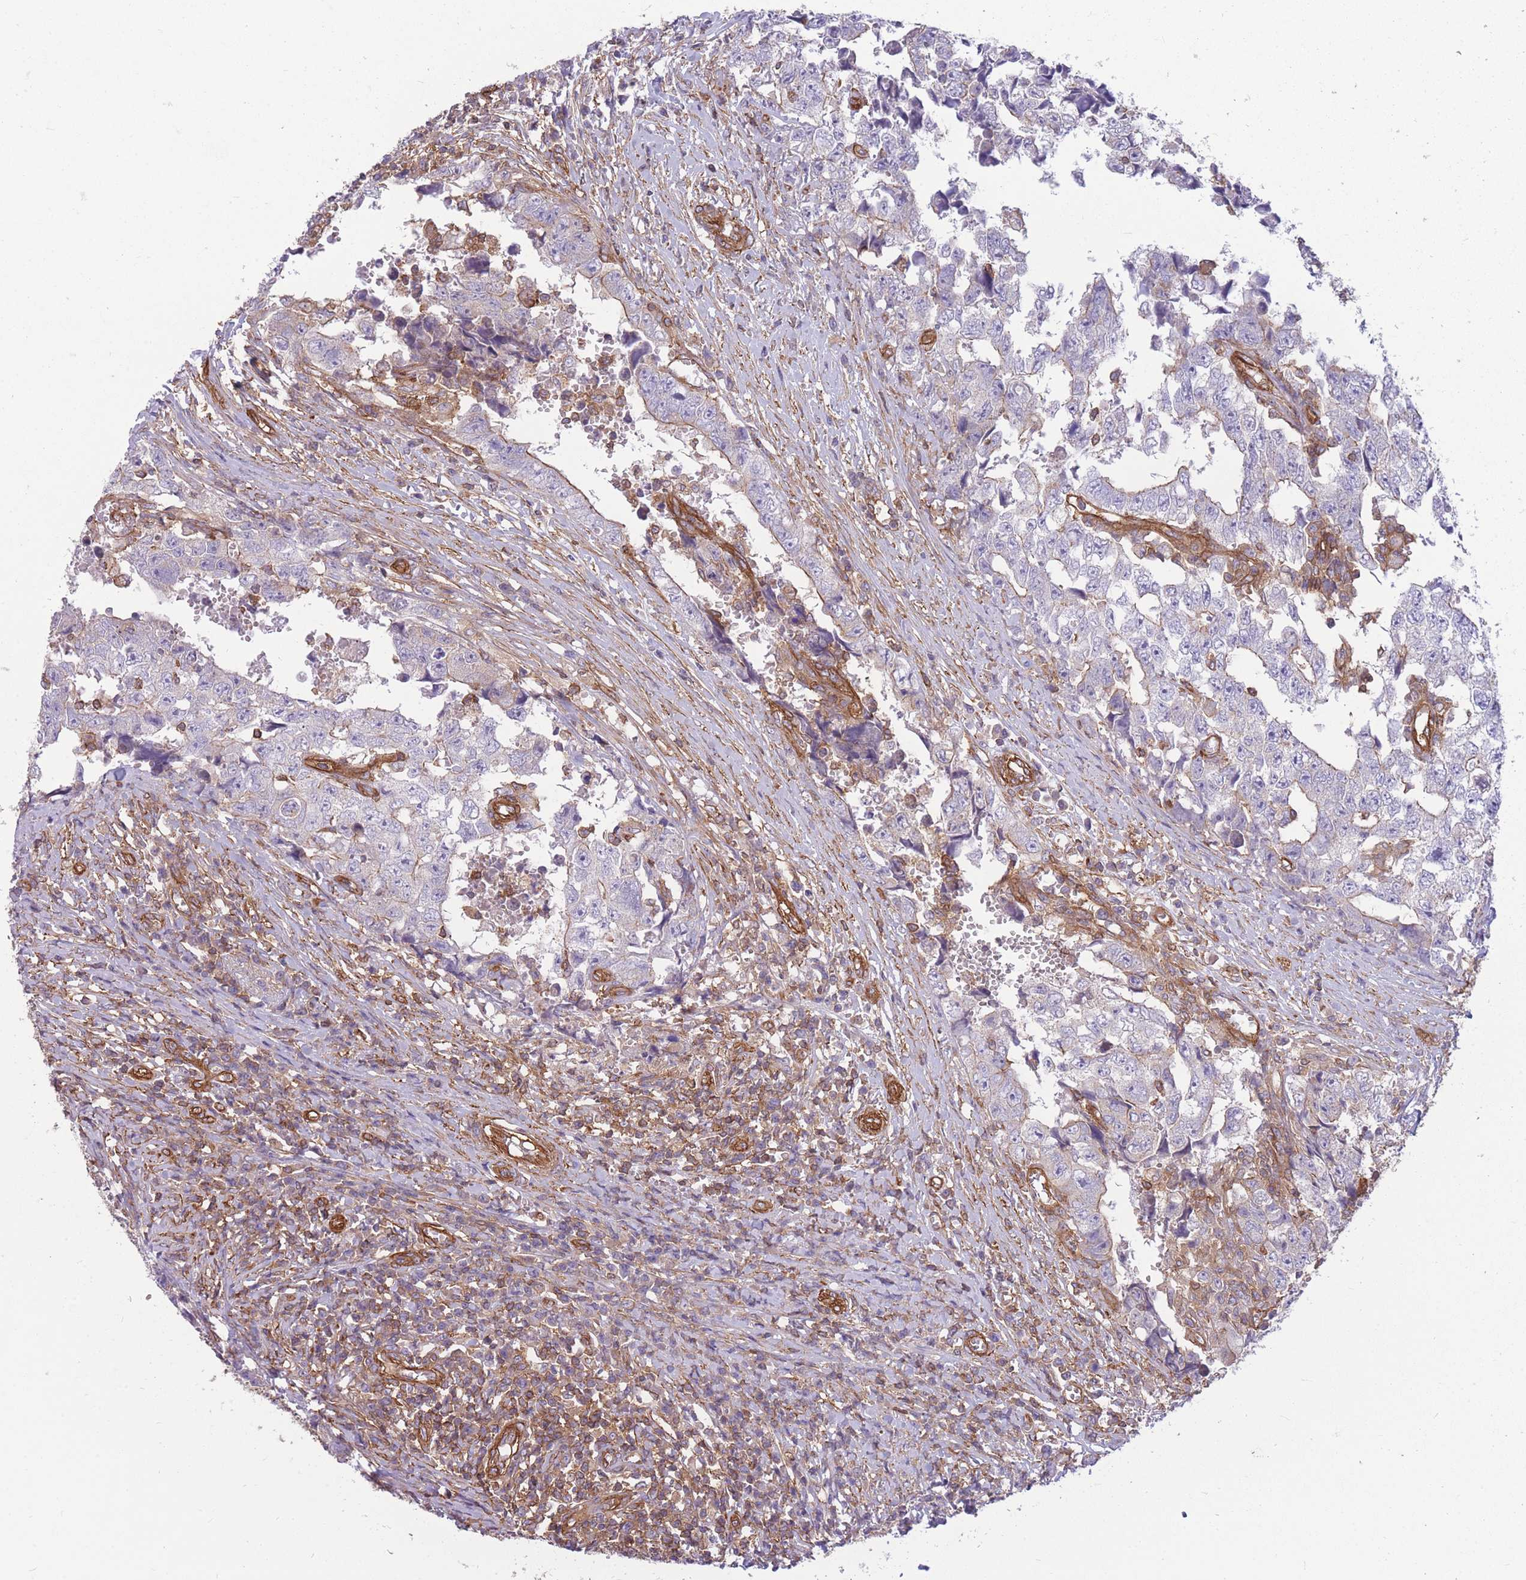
{"staining": {"intensity": "moderate", "quantity": "25%-75%", "location": "cytoplasmic/membranous"}, "tissue": "testis cancer", "cell_type": "Tumor cells", "image_type": "cancer", "snomed": [{"axis": "morphology", "description": "Carcinoma, Embryonal, NOS"}, {"axis": "topography", "description": "Testis"}], "caption": "Protein analysis of testis cancer tissue shows moderate cytoplasmic/membranous positivity in approximately 25%-75% of tumor cells.", "gene": "GGA1", "patient": {"sex": "male", "age": 25}}